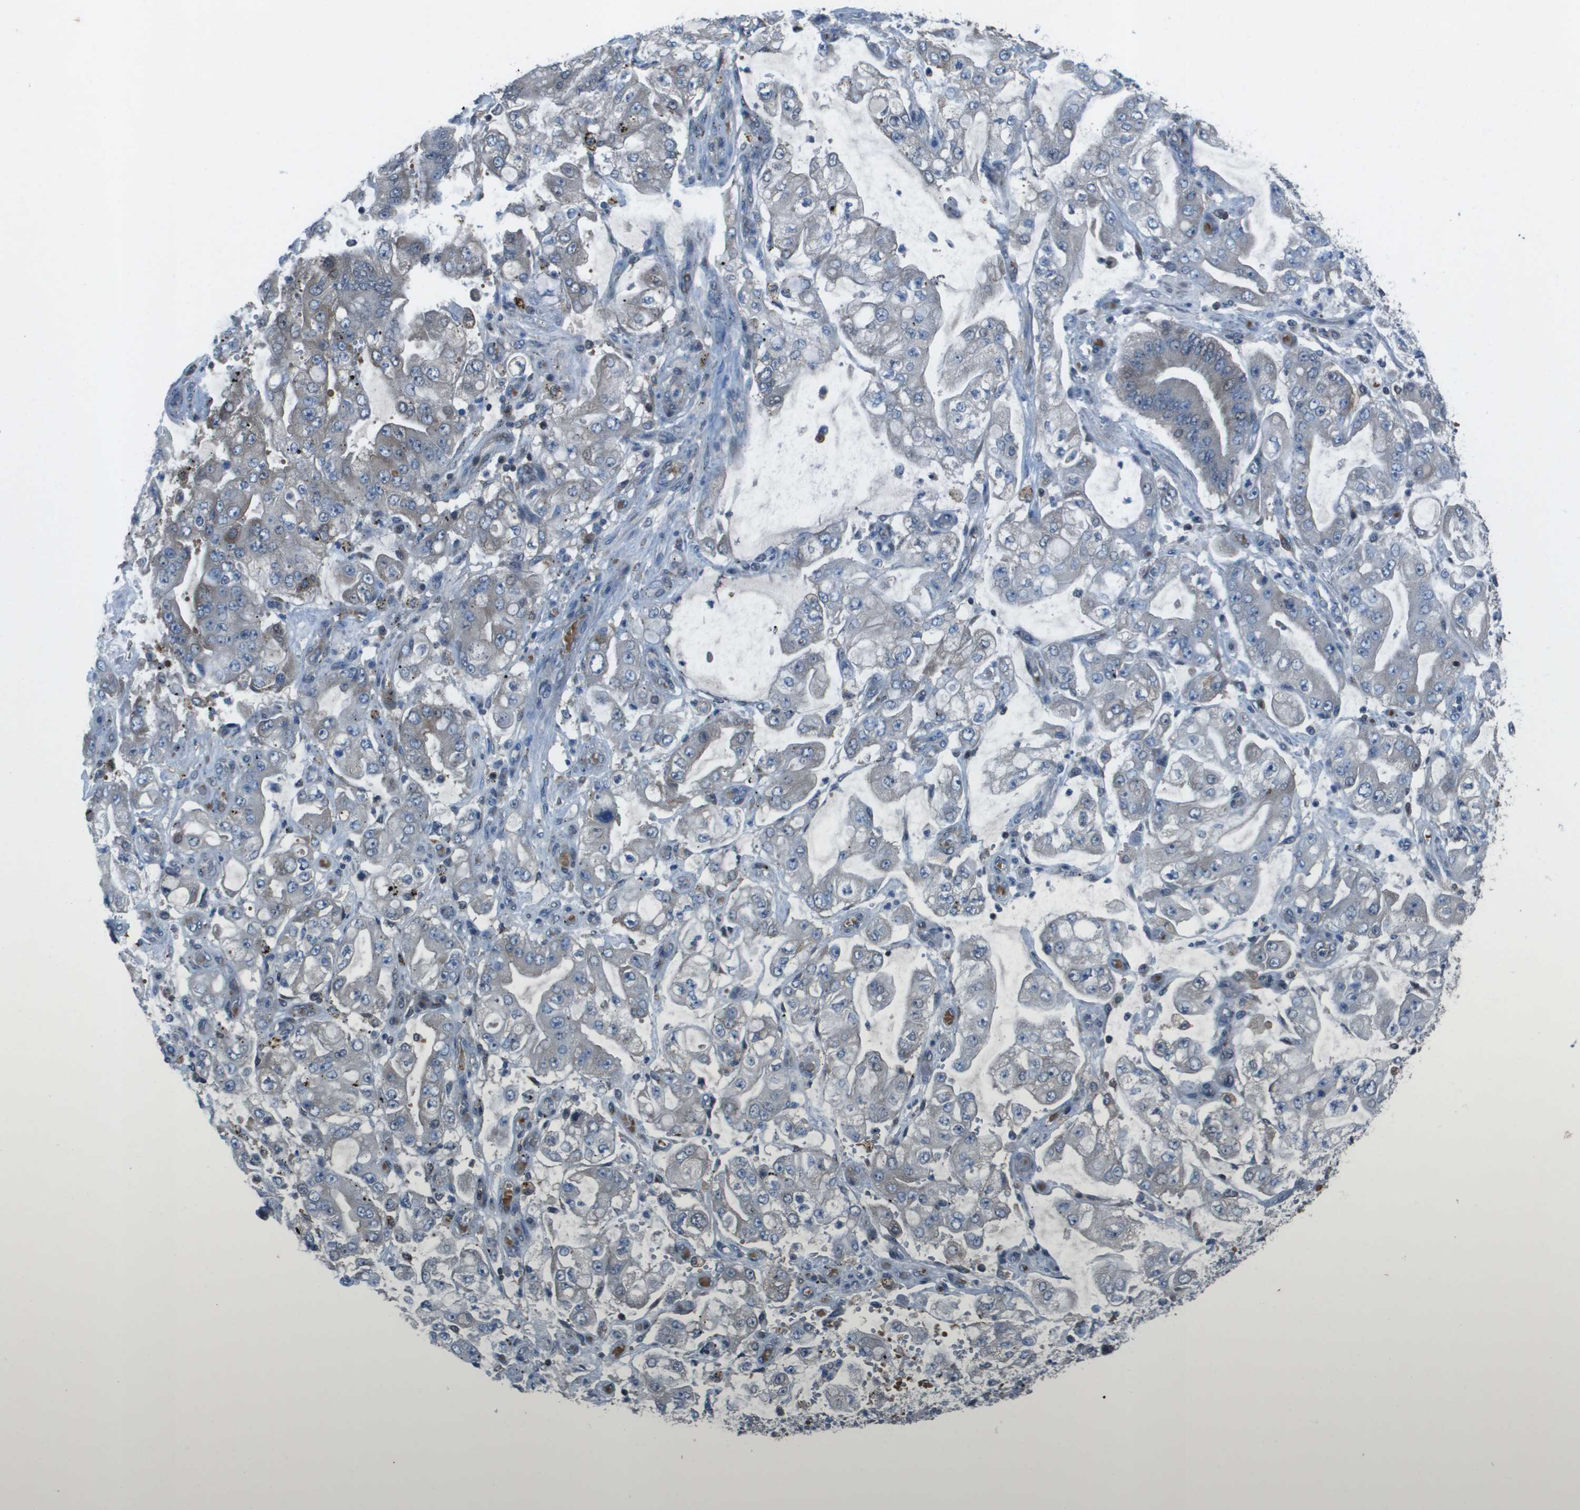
{"staining": {"intensity": "weak", "quantity": "<25%", "location": "cytoplasmic/membranous"}, "tissue": "stomach cancer", "cell_type": "Tumor cells", "image_type": "cancer", "snomed": [{"axis": "morphology", "description": "Adenocarcinoma, NOS"}, {"axis": "topography", "description": "Stomach"}], "caption": "An immunohistochemistry image of stomach cancer is shown. There is no staining in tumor cells of stomach cancer.", "gene": "CAMK4", "patient": {"sex": "male", "age": 76}}